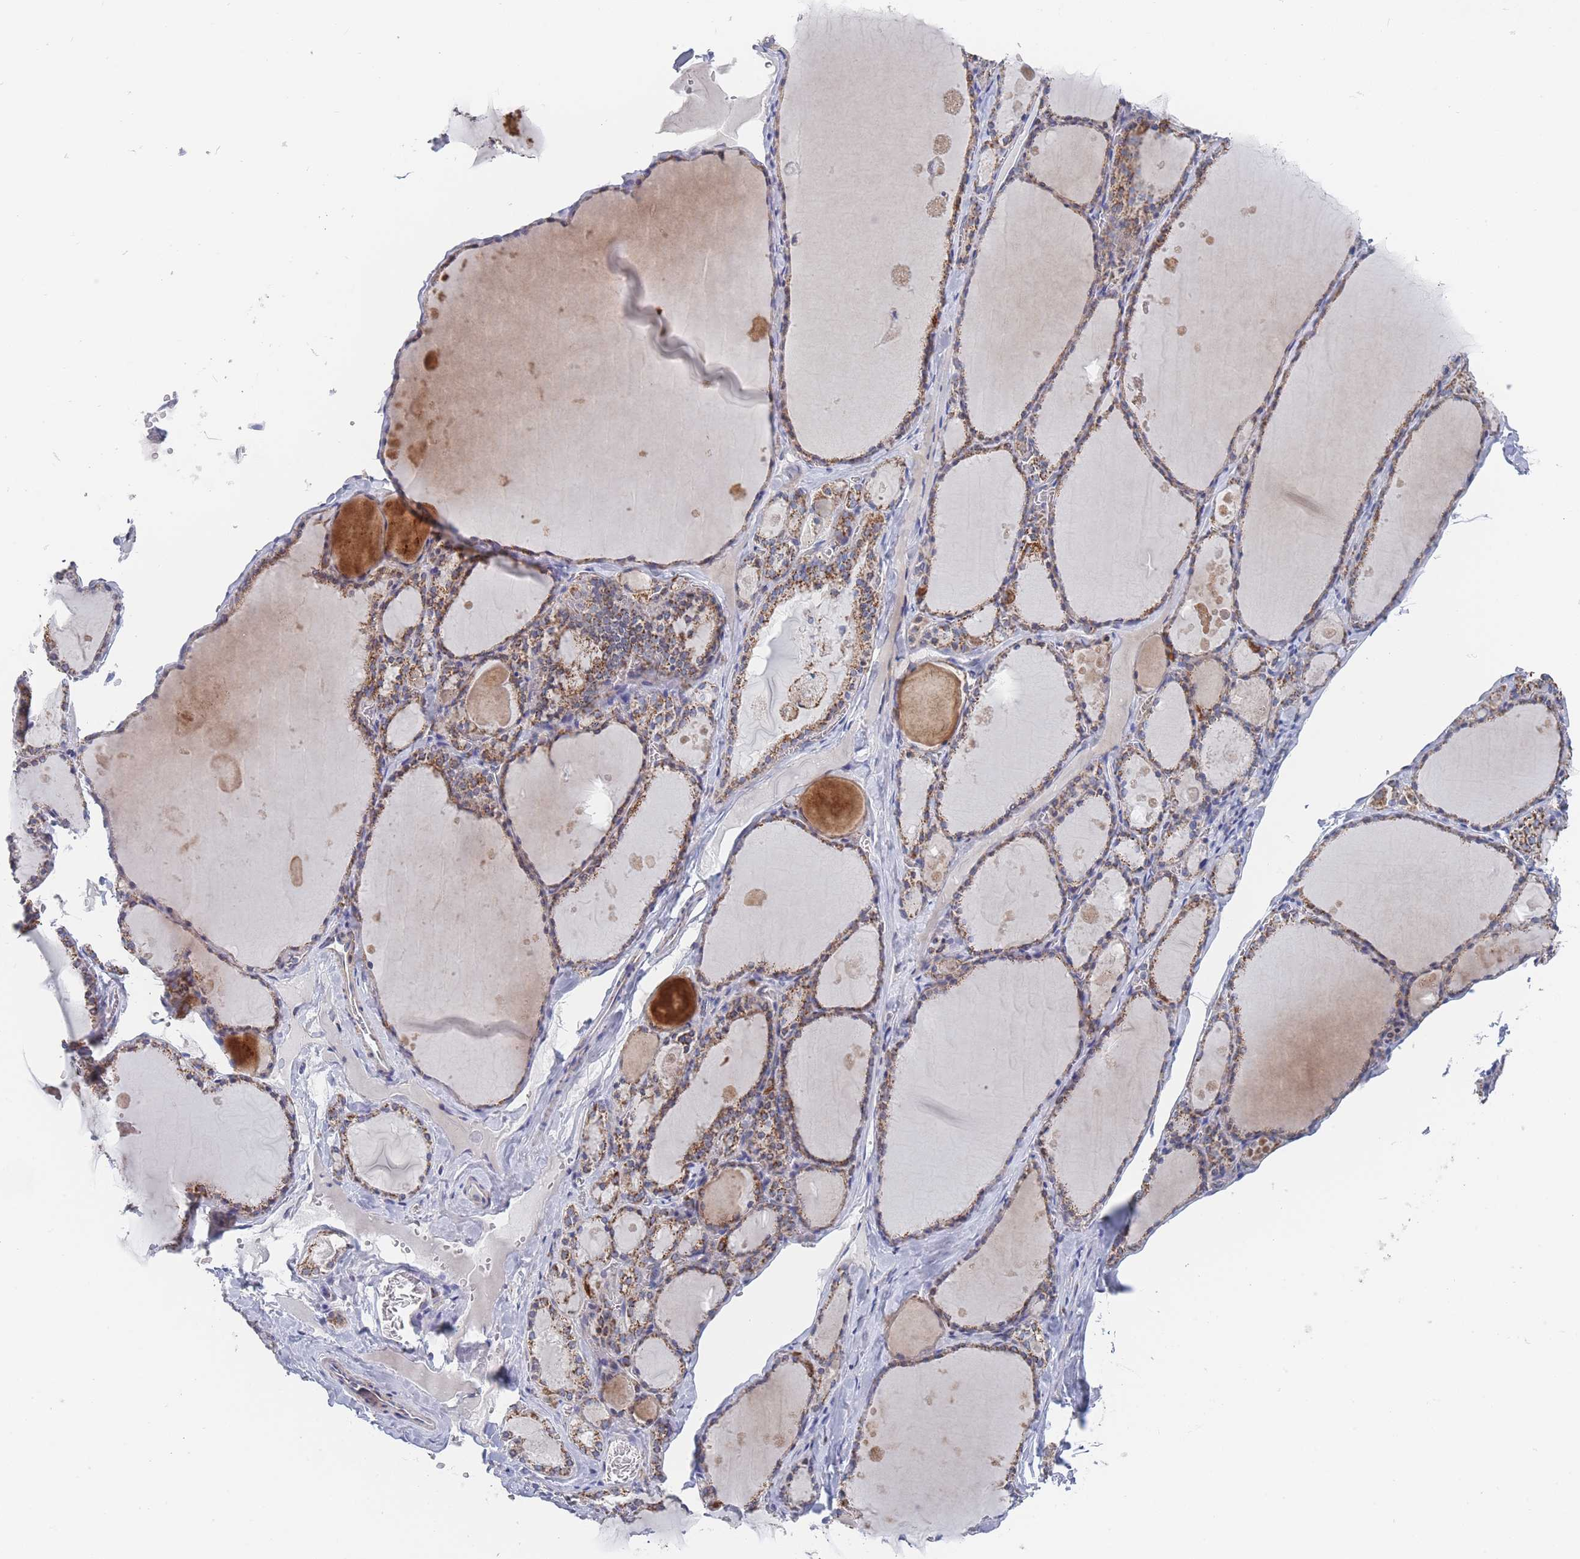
{"staining": {"intensity": "moderate", "quantity": ">75%", "location": "cytoplasmic/membranous"}, "tissue": "thyroid gland", "cell_type": "Glandular cells", "image_type": "normal", "snomed": [{"axis": "morphology", "description": "Normal tissue, NOS"}, {"axis": "topography", "description": "Thyroid gland"}], "caption": "A high-resolution histopathology image shows immunohistochemistry staining of benign thyroid gland, which shows moderate cytoplasmic/membranous staining in approximately >75% of glandular cells.", "gene": "IKZF4", "patient": {"sex": "male", "age": 56}}